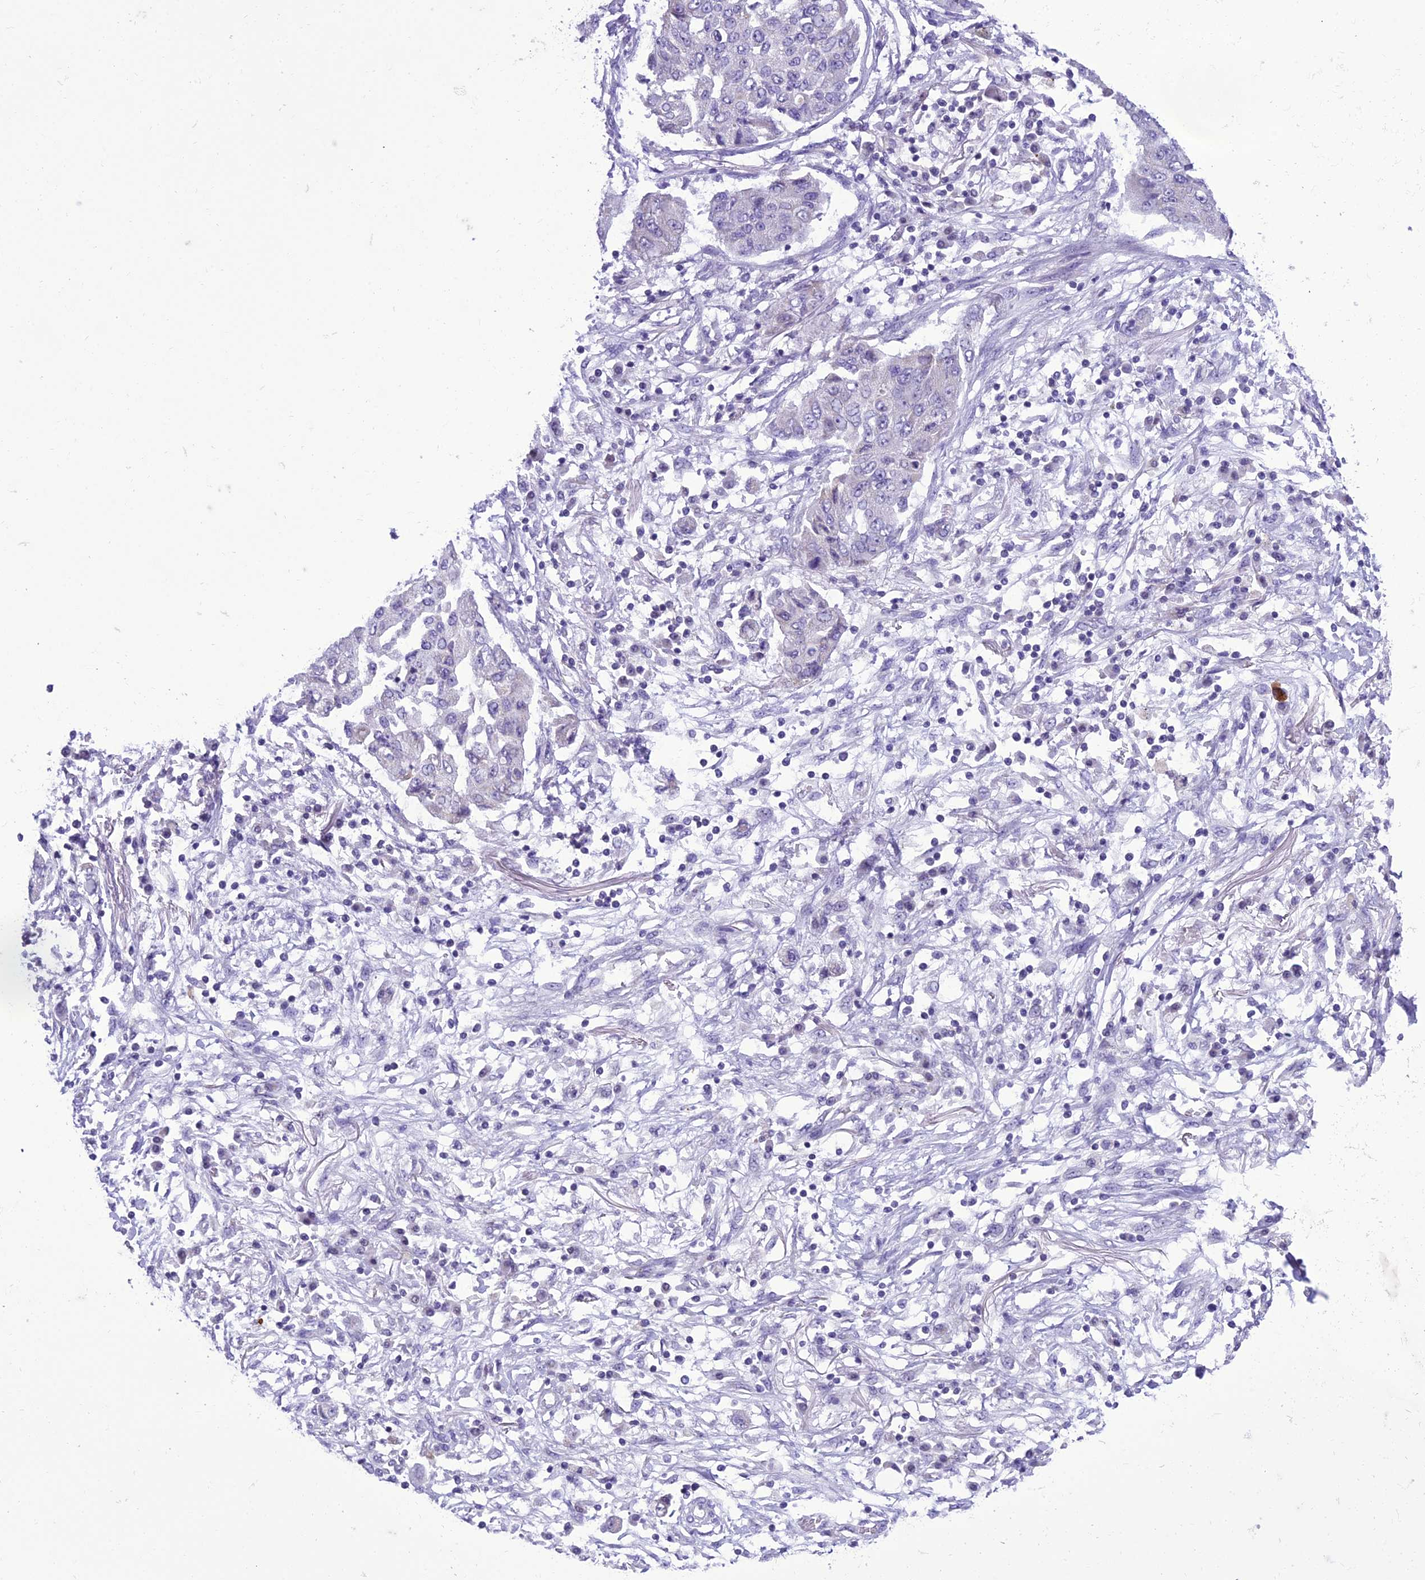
{"staining": {"intensity": "negative", "quantity": "none", "location": "none"}, "tissue": "lung cancer", "cell_type": "Tumor cells", "image_type": "cancer", "snomed": [{"axis": "morphology", "description": "Squamous cell carcinoma, NOS"}, {"axis": "topography", "description": "Lung"}], "caption": "Lung cancer (squamous cell carcinoma) stained for a protein using IHC demonstrates no expression tumor cells.", "gene": "B9D2", "patient": {"sex": "male", "age": 74}}